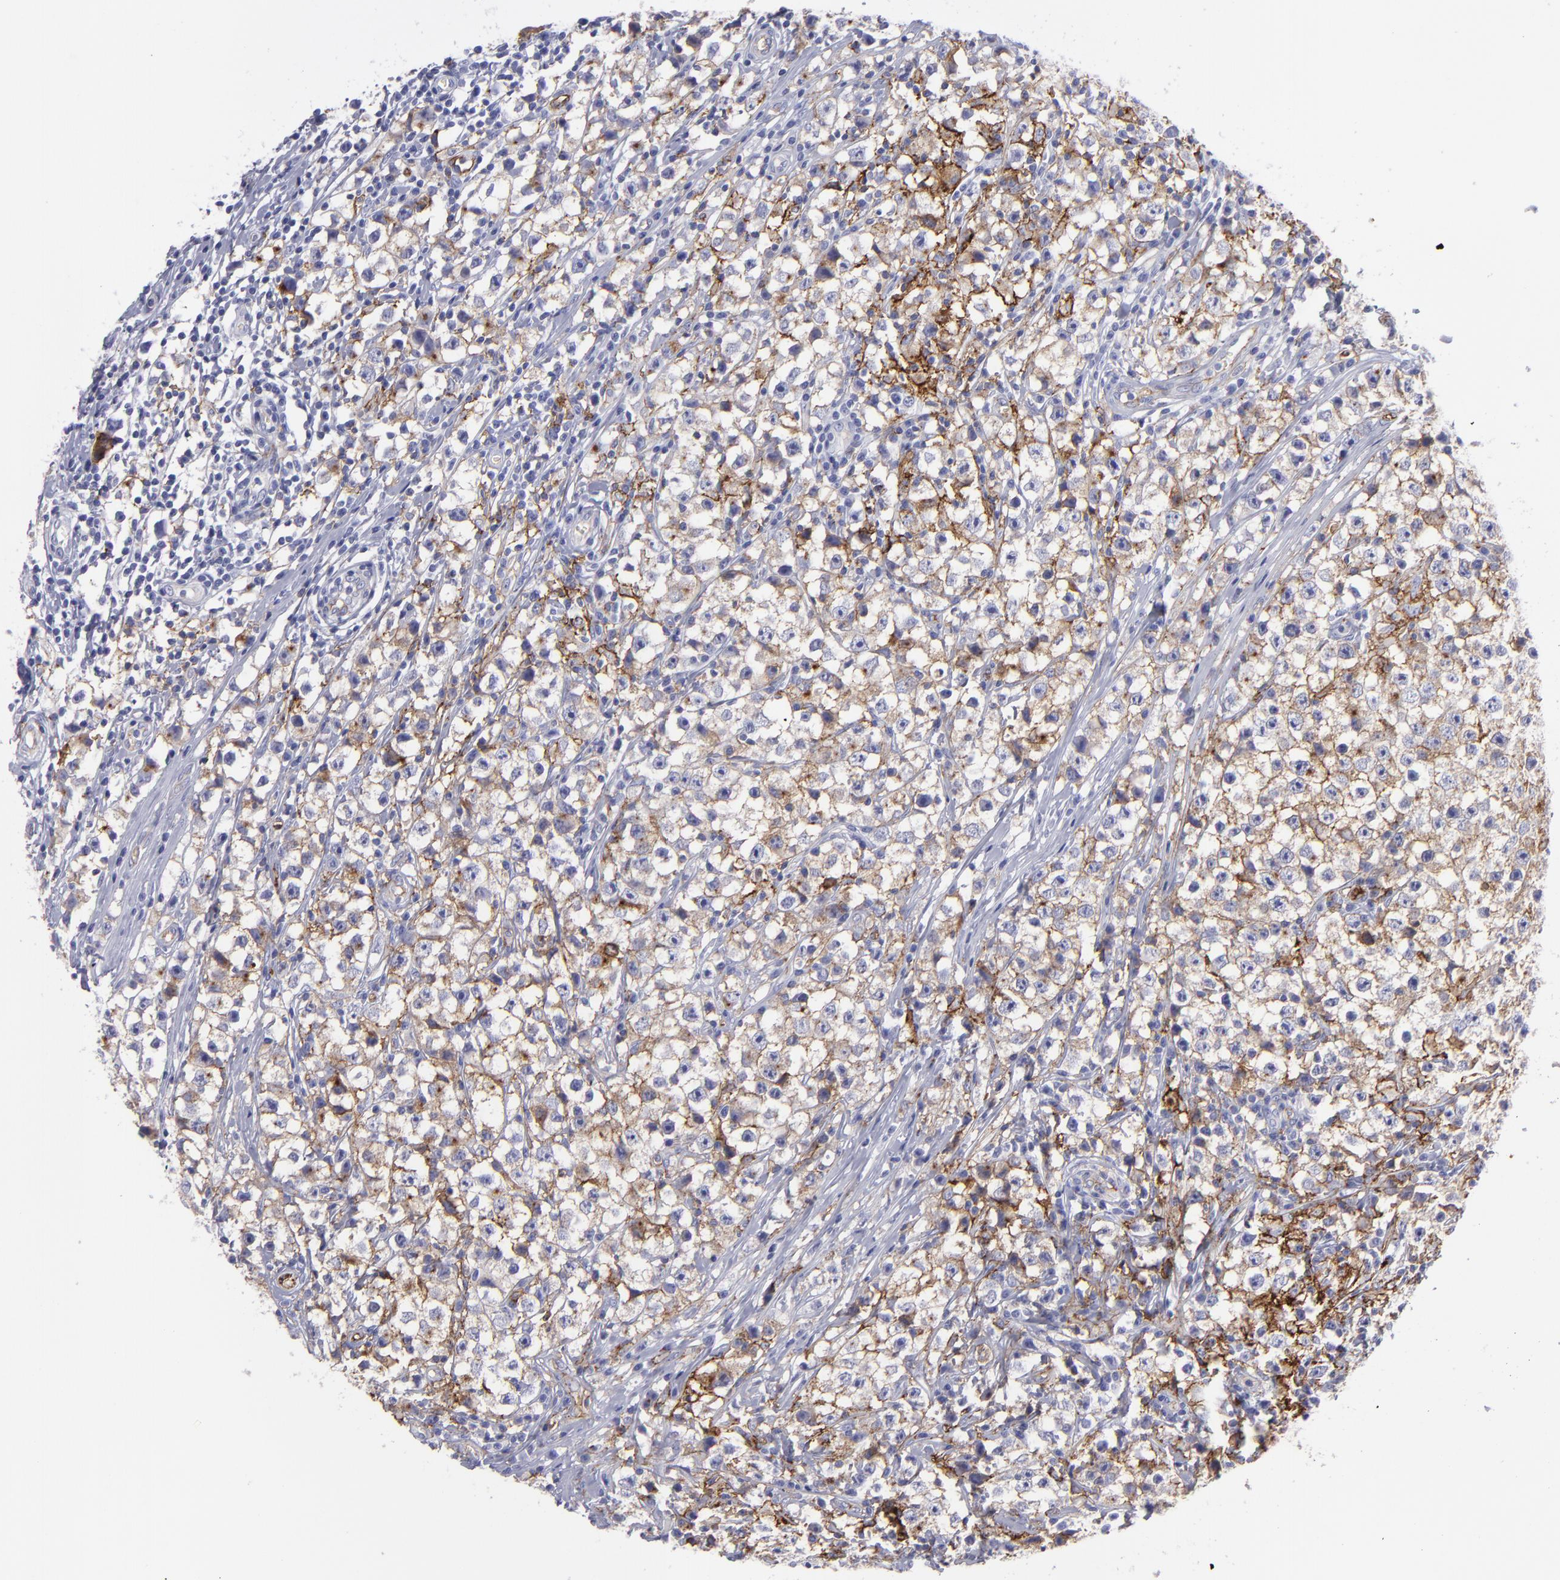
{"staining": {"intensity": "moderate", "quantity": ">75%", "location": "cytoplasmic/membranous"}, "tissue": "testis cancer", "cell_type": "Tumor cells", "image_type": "cancer", "snomed": [{"axis": "morphology", "description": "Seminoma, NOS"}, {"axis": "topography", "description": "Testis"}], "caption": "Immunohistochemistry (IHC) micrograph of human testis seminoma stained for a protein (brown), which displays medium levels of moderate cytoplasmic/membranous positivity in about >75% of tumor cells.", "gene": "ACE", "patient": {"sex": "male", "age": 35}}